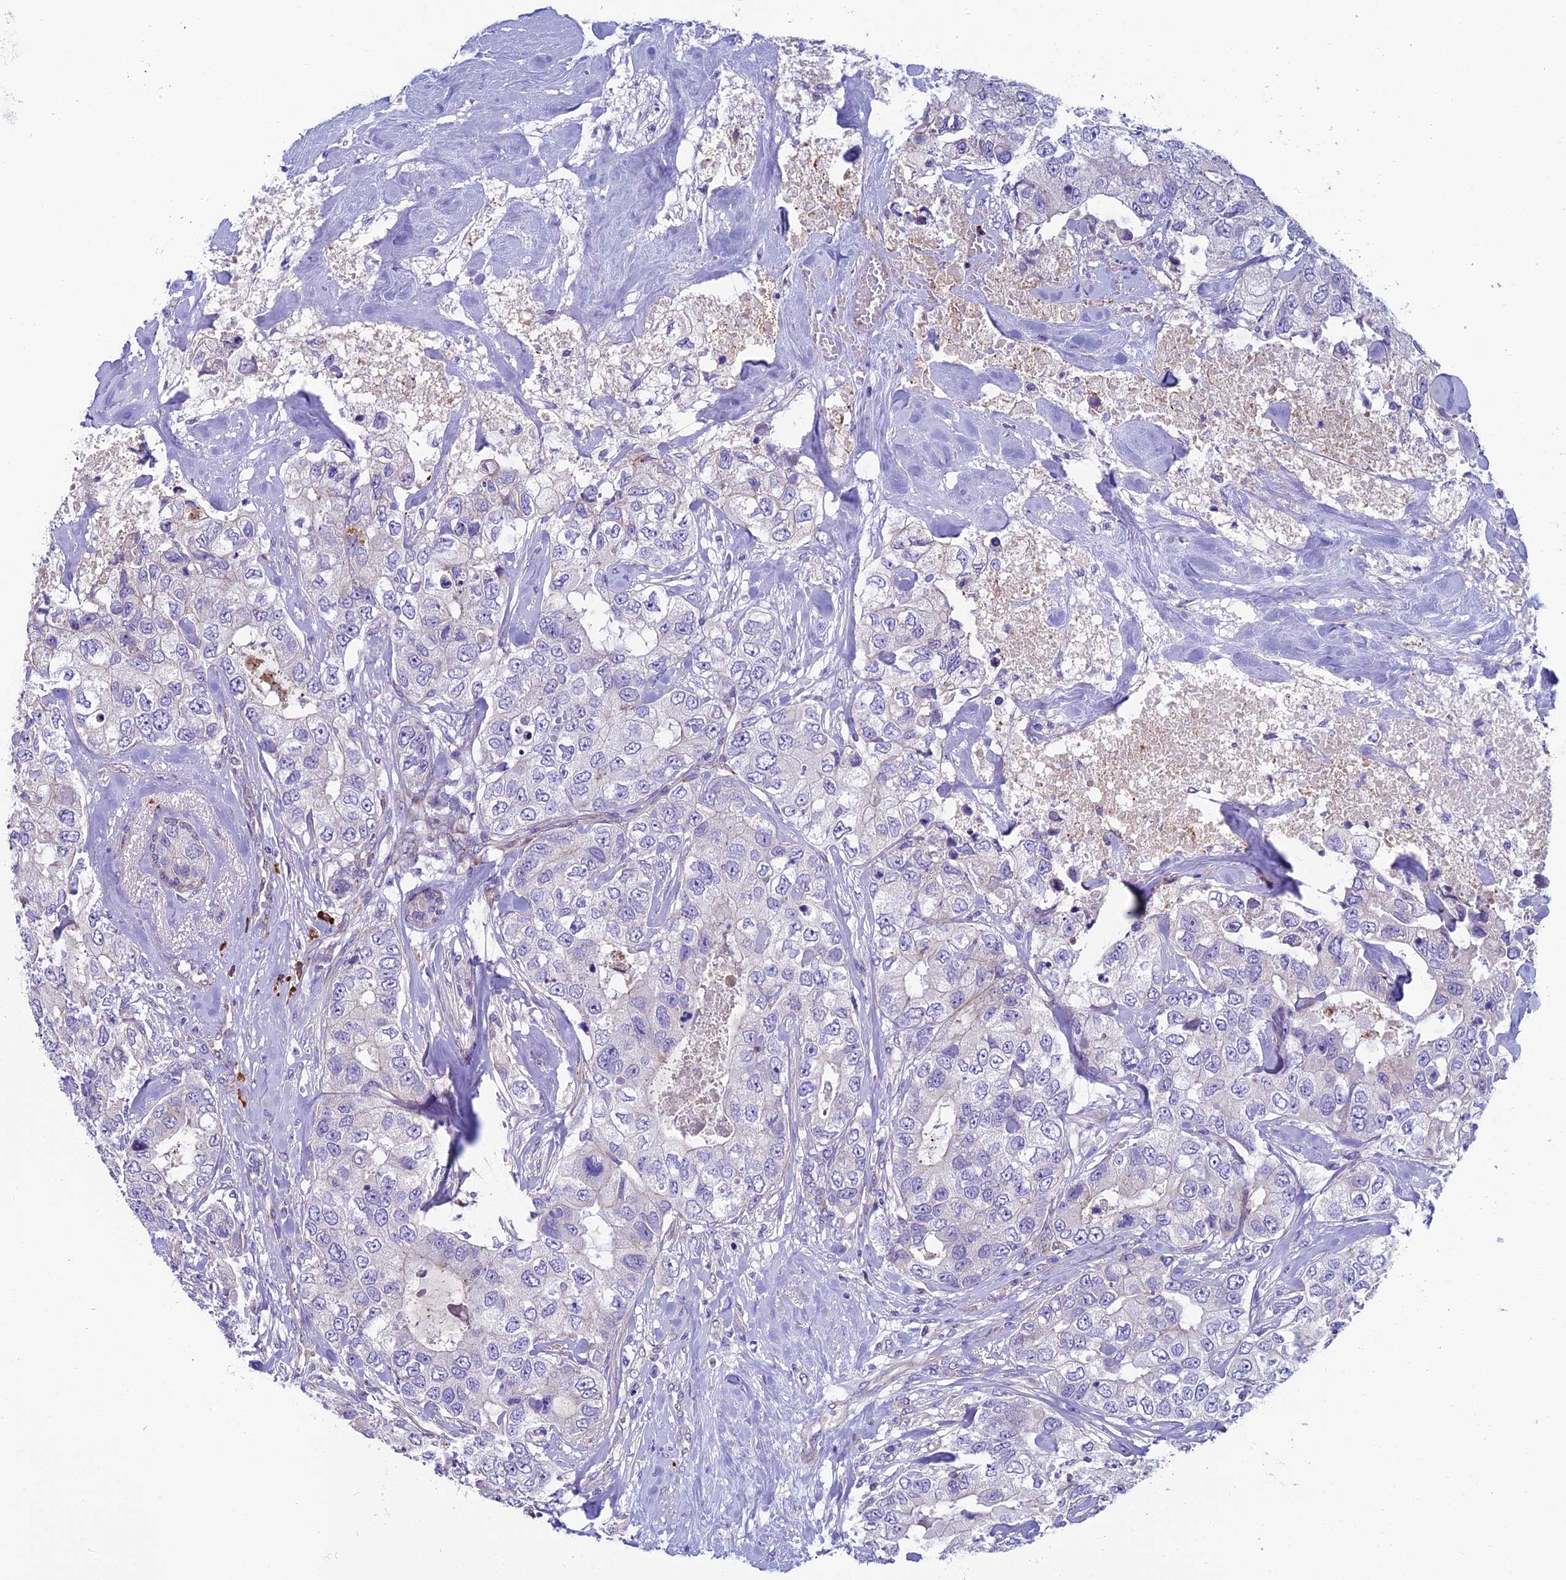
{"staining": {"intensity": "negative", "quantity": "none", "location": "none"}, "tissue": "breast cancer", "cell_type": "Tumor cells", "image_type": "cancer", "snomed": [{"axis": "morphology", "description": "Duct carcinoma"}, {"axis": "topography", "description": "Breast"}], "caption": "Image shows no significant protein positivity in tumor cells of breast cancer. (IHC, brightfield microscopy, high magnification).", "gene": "MACIR", "patient": {"sex": "female", "age": 62}}